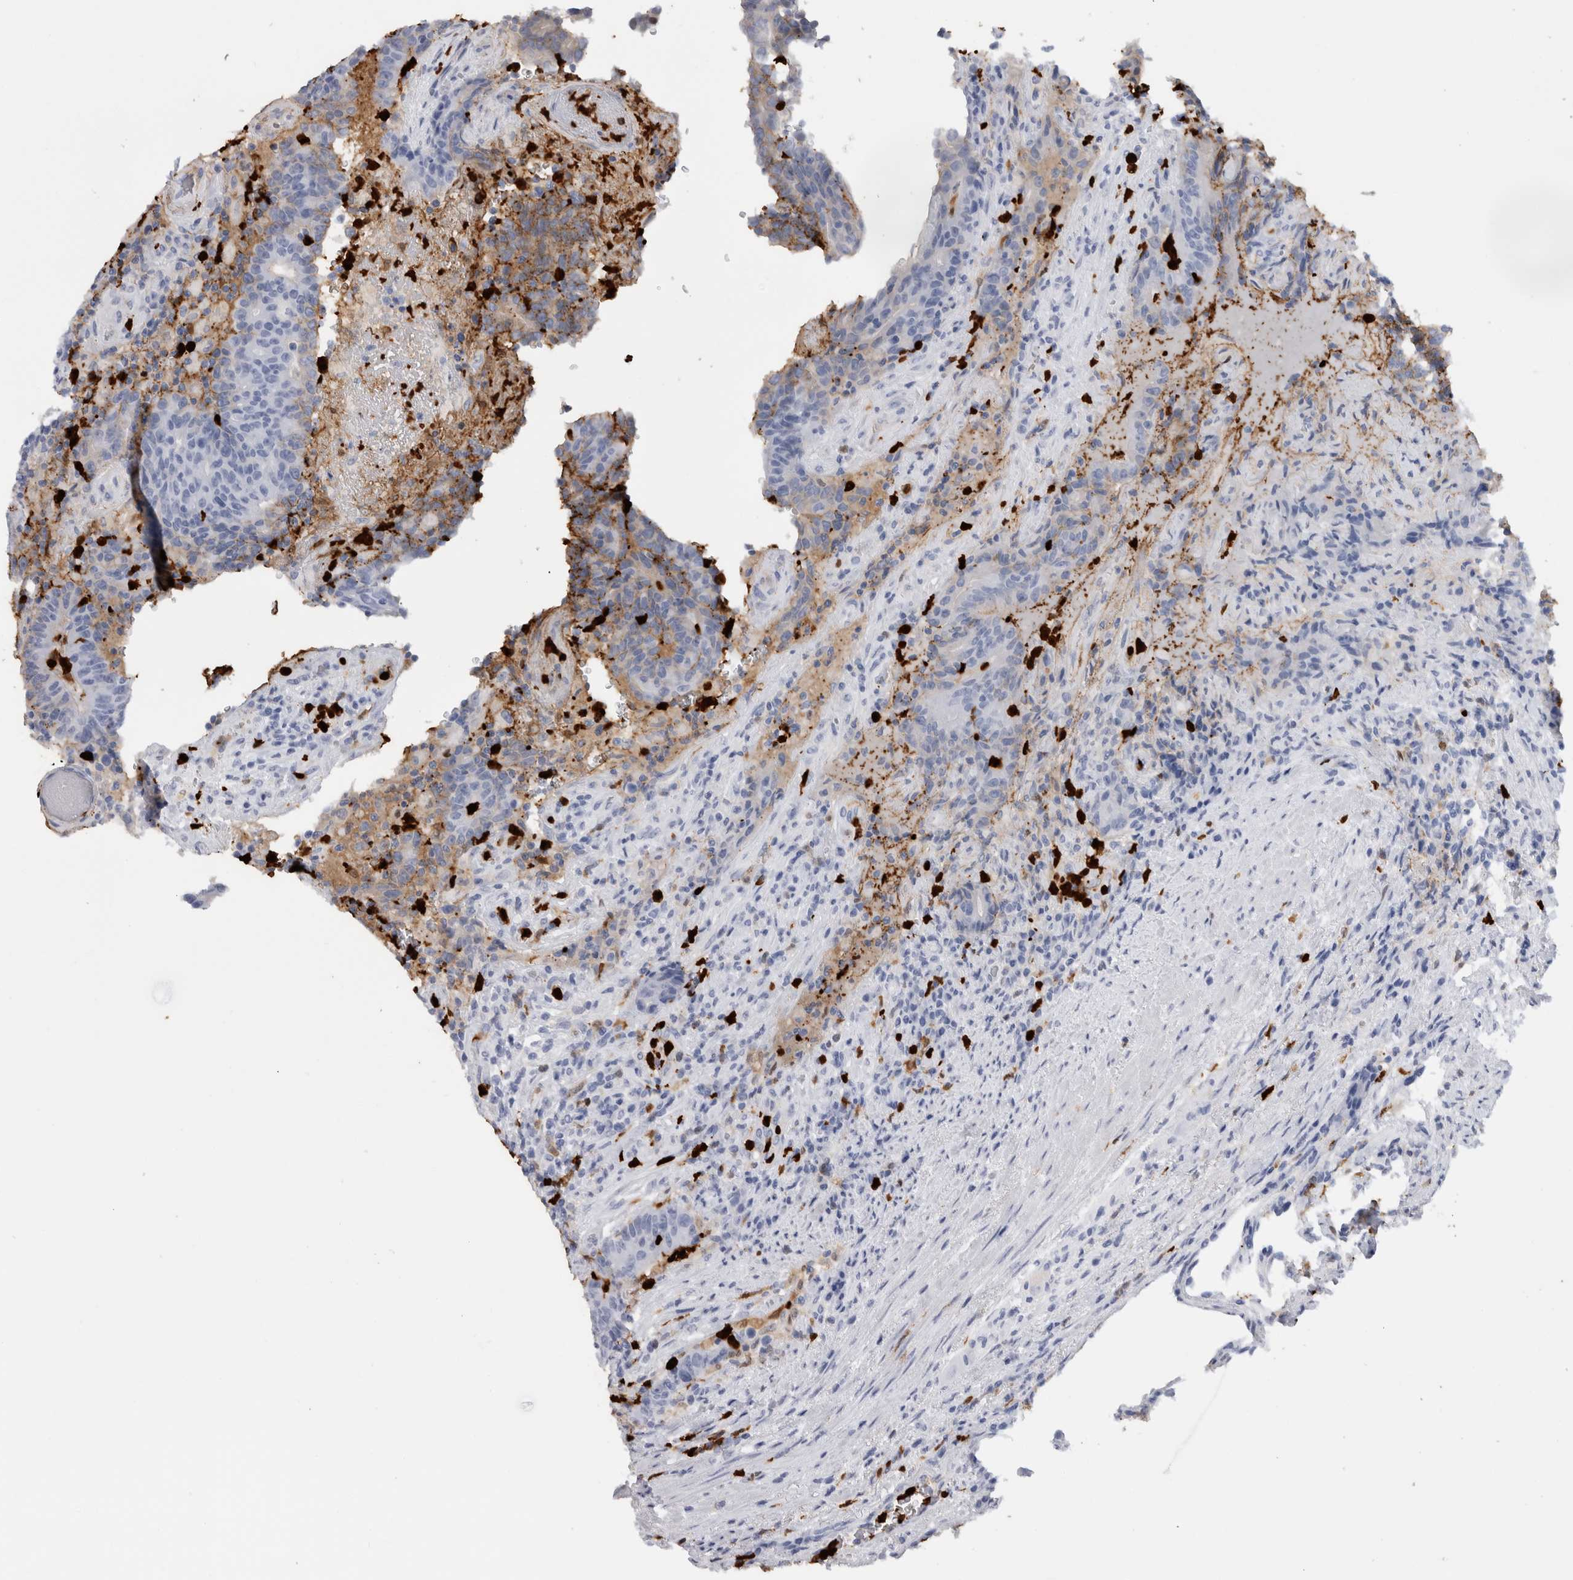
{"staining": {"intensity": "negative", "quantity": "none", "location": "none"}, "tissue": "colorectal cancer", "cell_type": "Tumor cells", "image_type": "cancer", "snomed": [{"axis": "morphology", "description": "Normal tissue, NOS"}, {"axis": "morphology", "description": "Adenocarcinoma, NOS"}, {"axis": "topography", "description": "Colon"}], "caption": "Photomicrograph shows no protein expression in tumor cells of colorectal adenocarcinoma tissue. Brightfield microscopy of immunohistochemistry (IHC) stained with DAB (brown) and hematoxylin (blue), captured at high magnification.", "gene": "S100A8", "patient": {"sex": "female", "age": 75}}